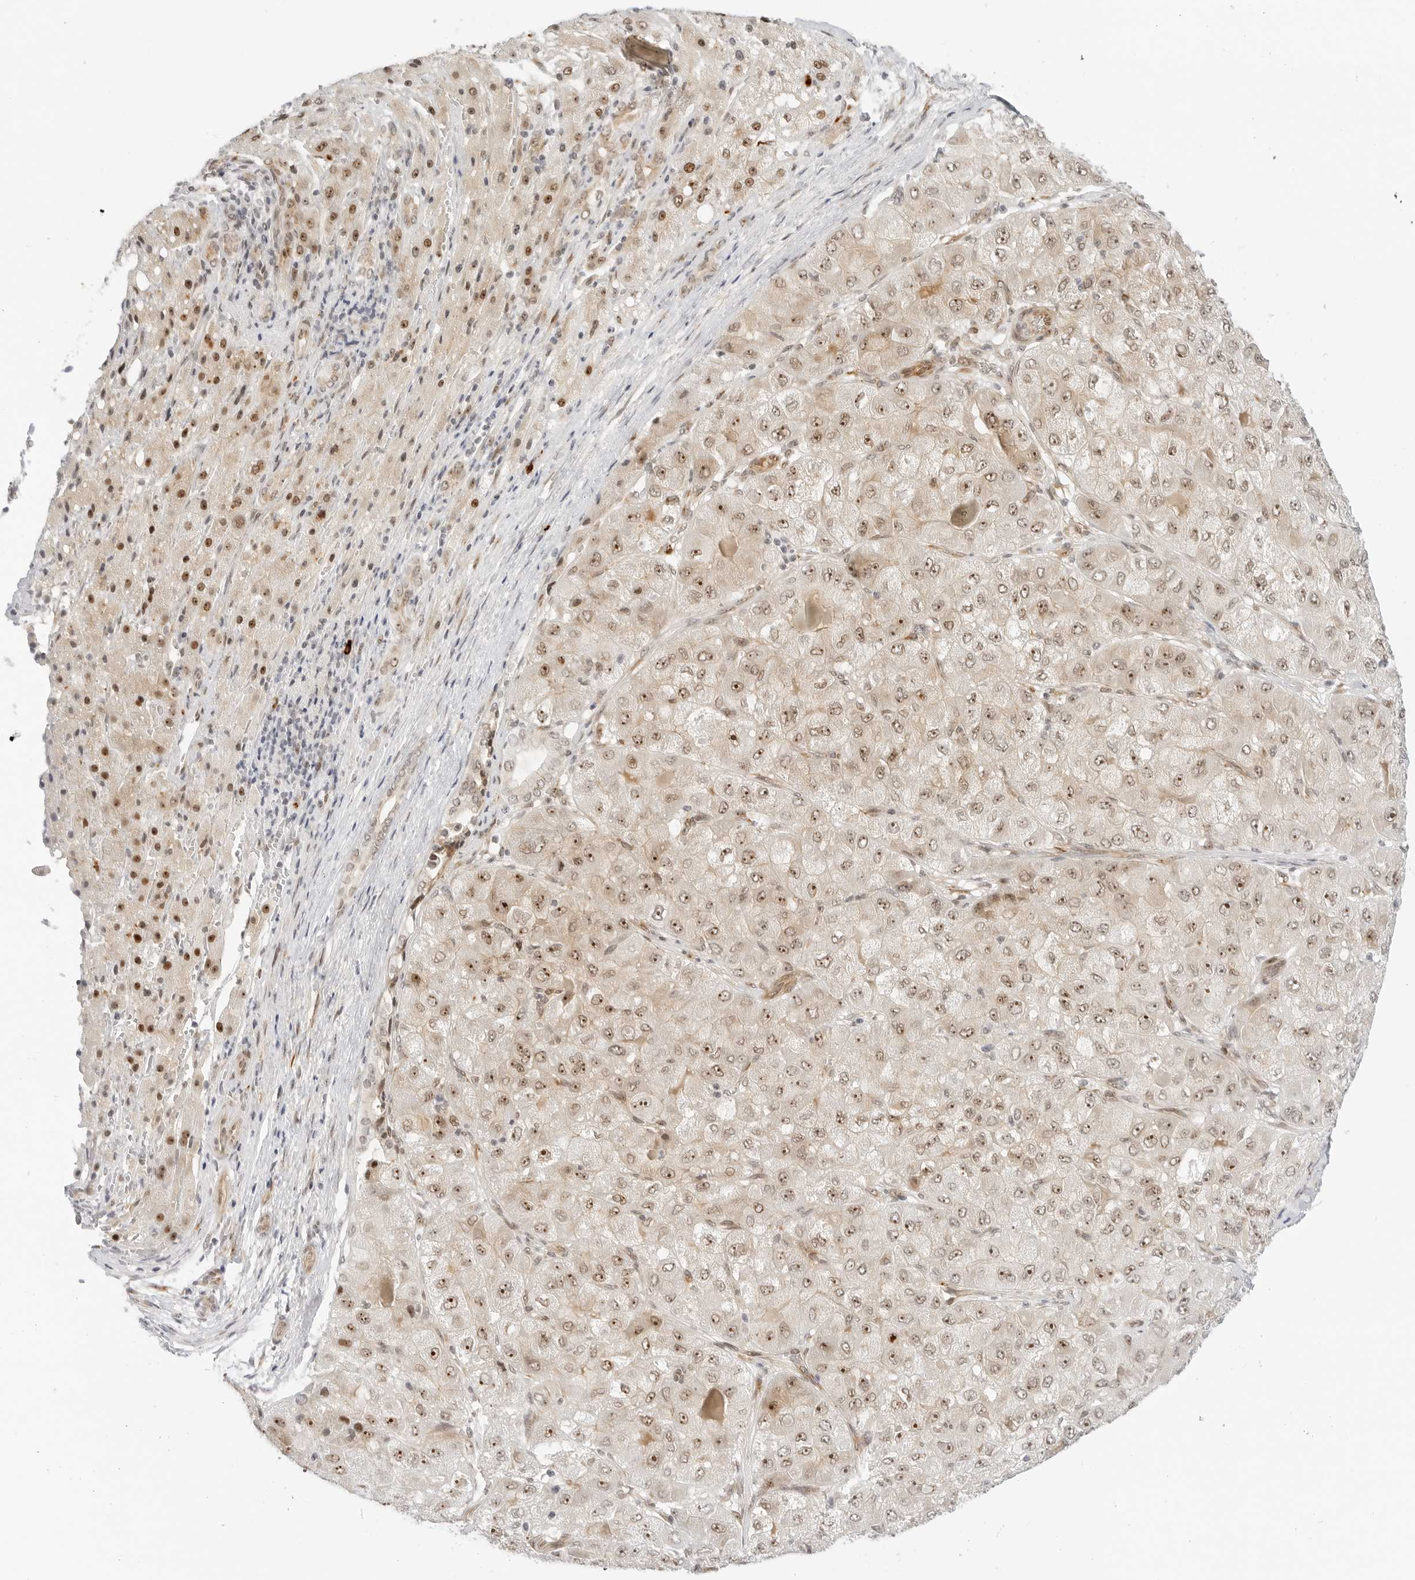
{"staining": {"intensity": "moderate", "quantity": ">75%", "location": "nuclear"}, "tissue": "liver cancer", "cell_type": "Tumor cells", "image_type": "cancer", "snomed": [{"axis": "morphology", "description": "Carcinoma, Hepatocellular, NOS"}, {"axis": "topography", "description": "Liver"}], "caption": "Protein expression analysis of human liver cancer (hepatocellular carcinoma) reveals moderate nuclear expression in approximately >75% of tumor cells.", "gene": "HIPK3", "patient": {"sex": "male", "age": 80}}